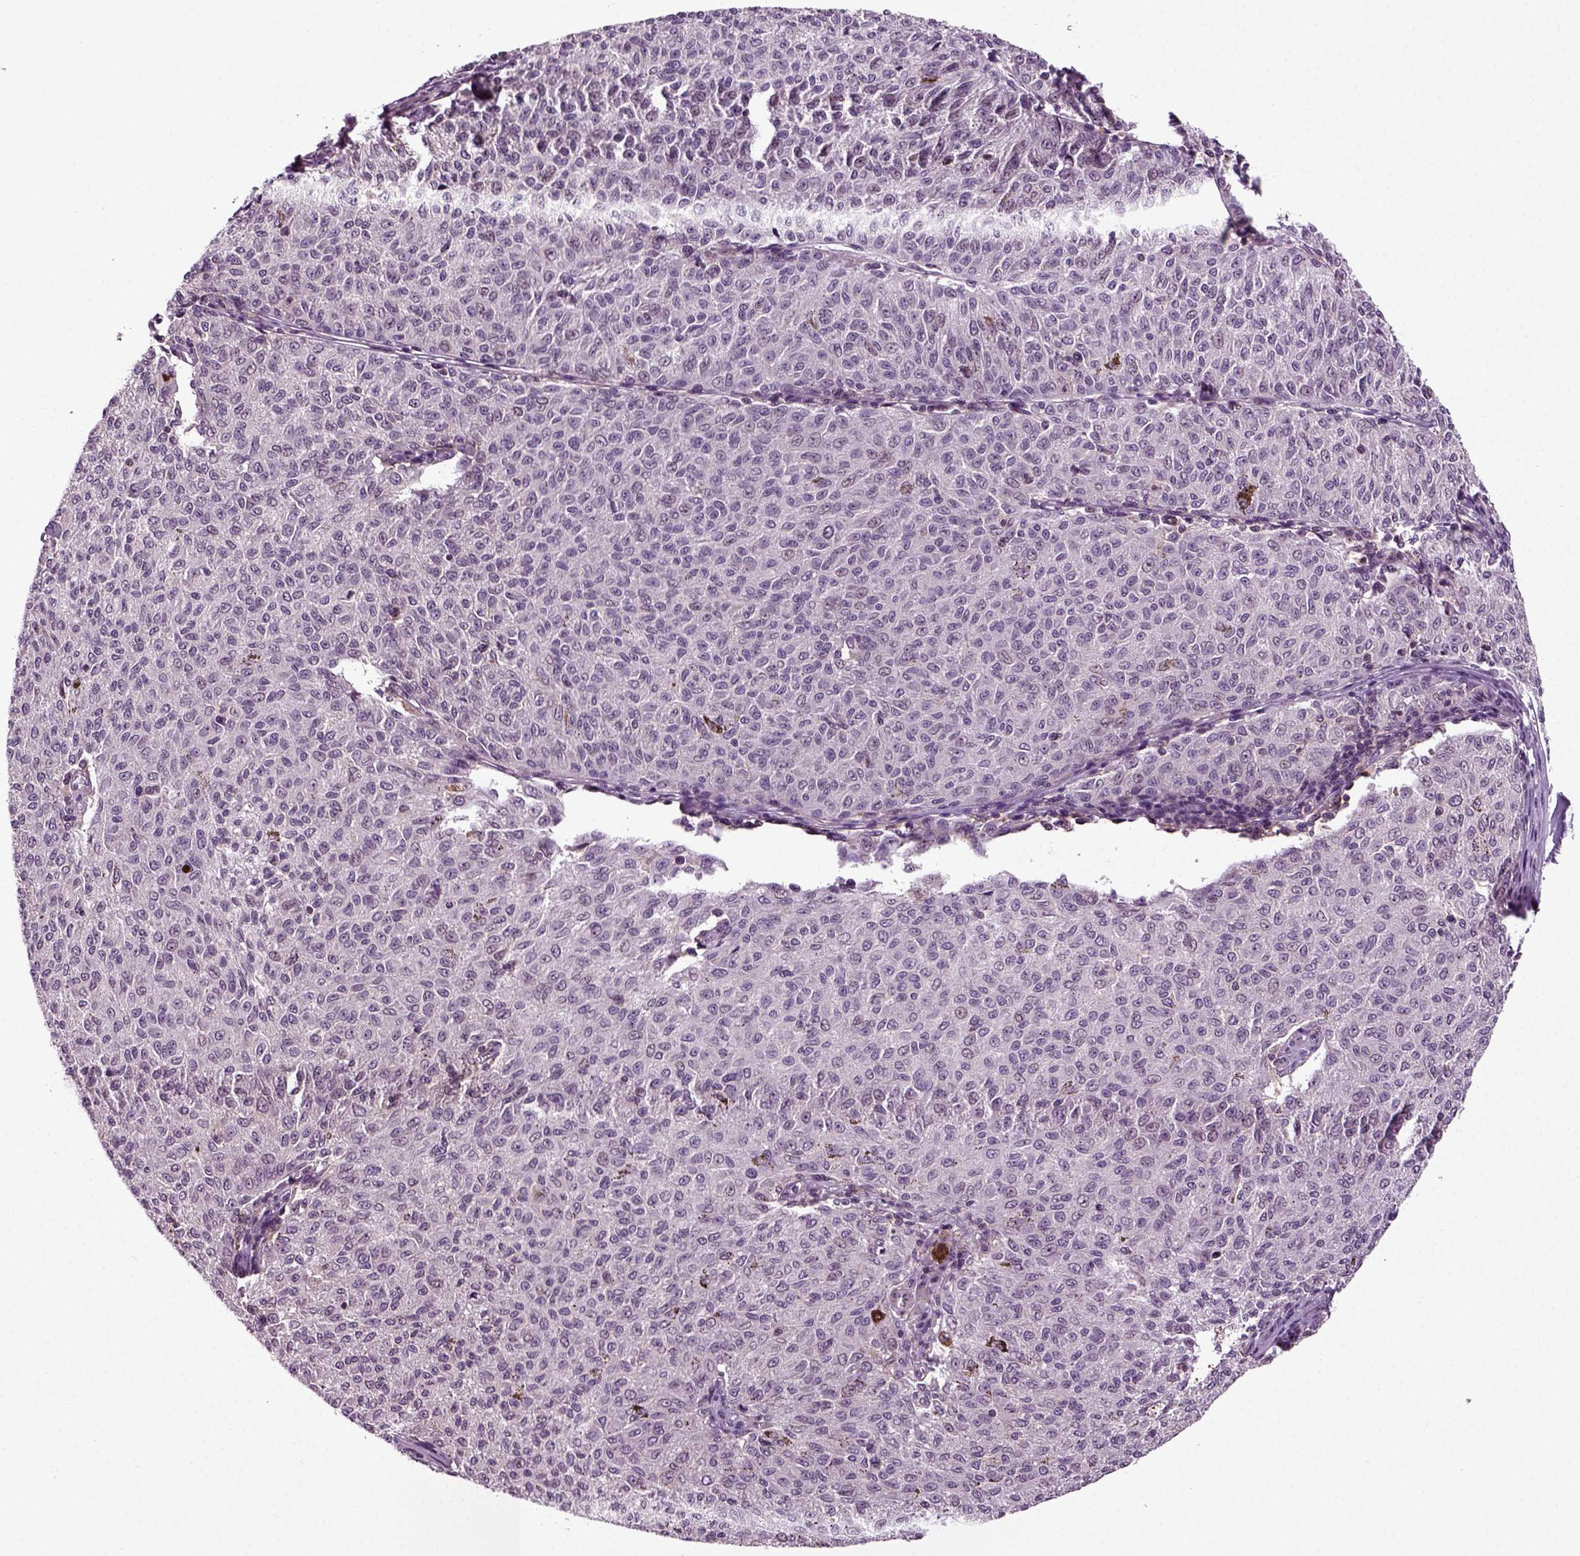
{"staining": {"intensity": "negative", "quantity": "none", "location": "none"}, "tissue": "melanoma", "cell_type": "Tumor cells", "image_type": "cancer", "snomed": [{"axis": "morphology", "description": "Malignant melanoma, NOS"}, {"axis": "topography", "description": "Skin"}], "caption": "The micrograph reveals no significant staining in tumor cells of melanoma.", "gene": "KNSTRN", "patient": {"sex": "female", "age": 72}}